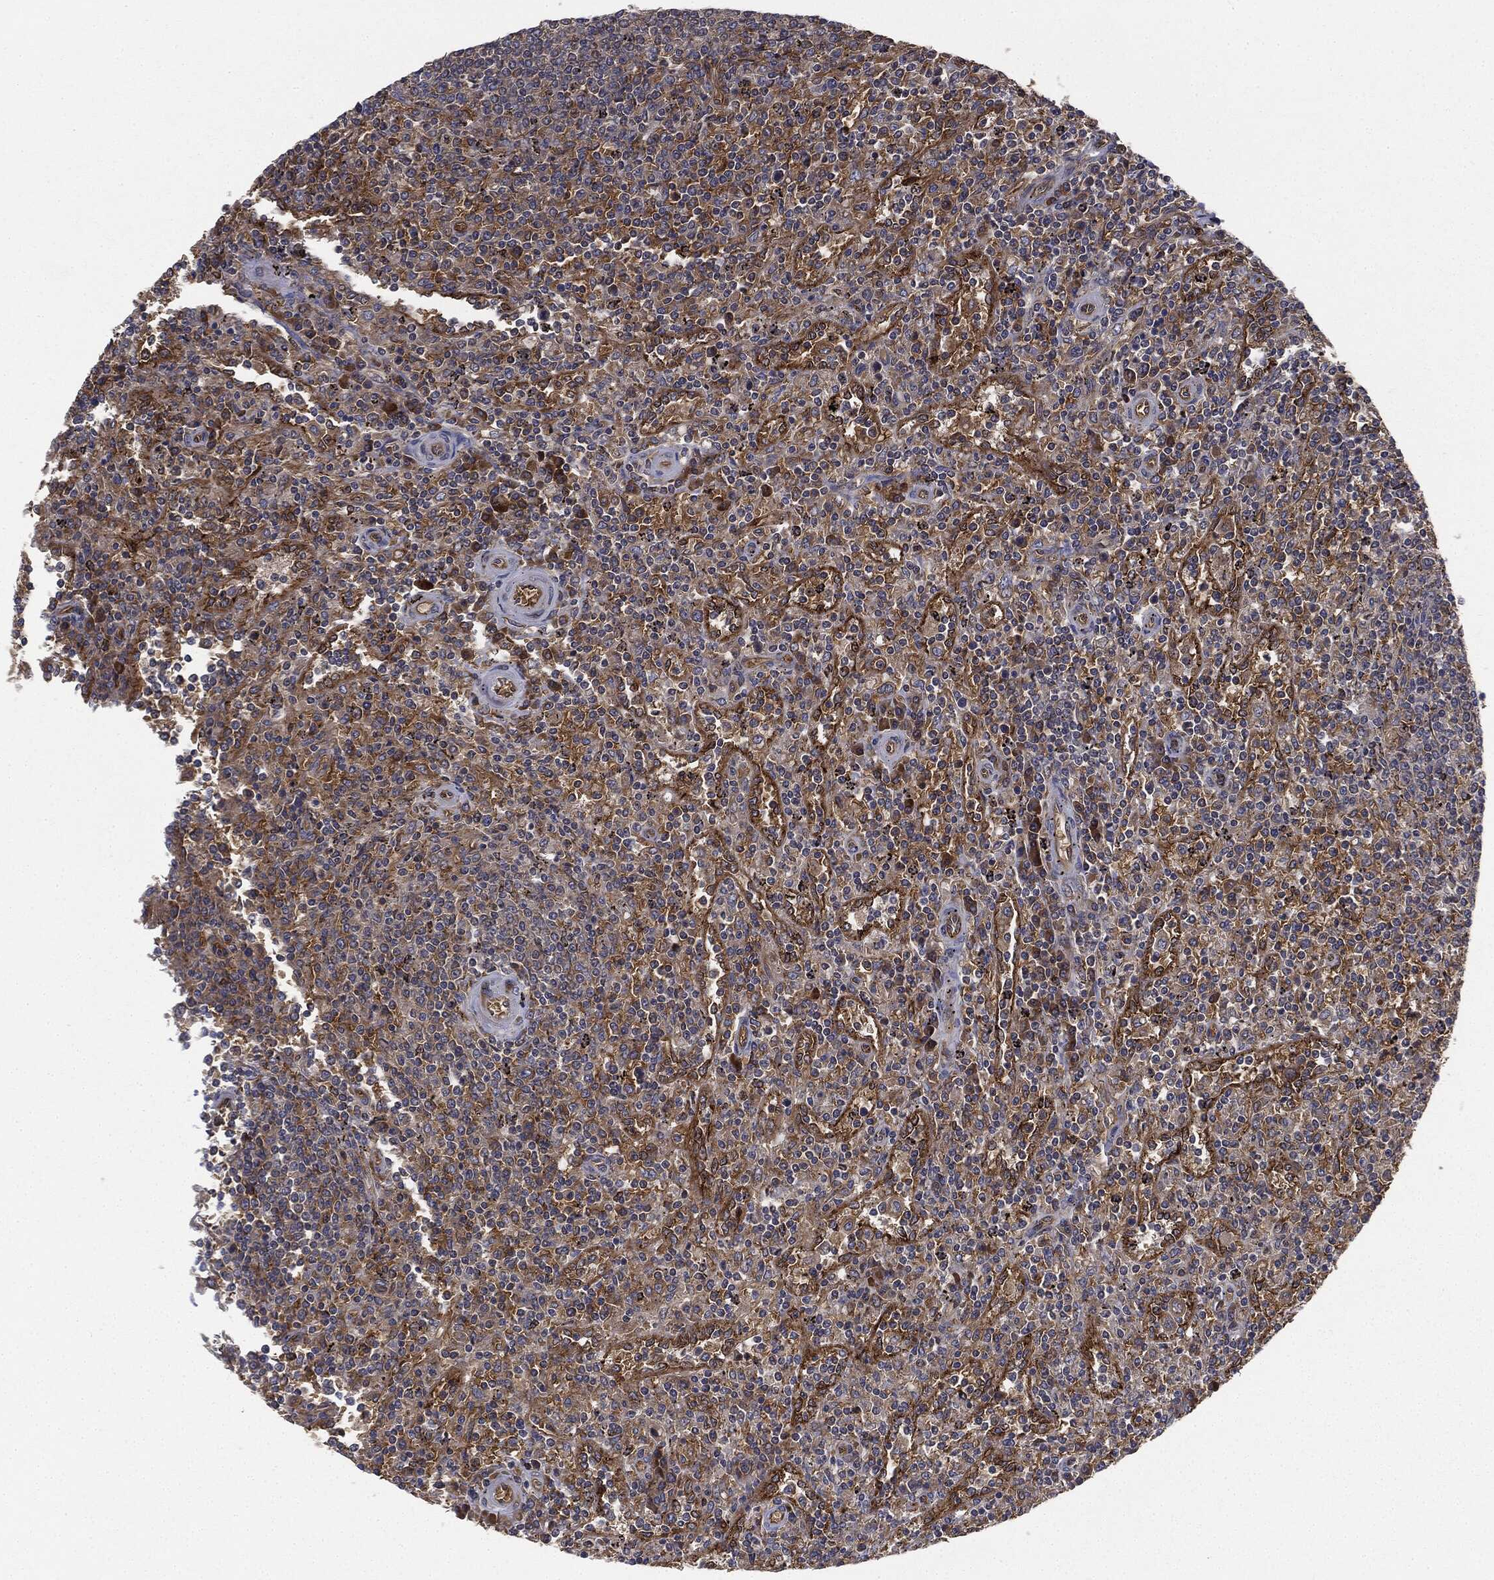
{"staining": {"intensity": "negative", "quantity": "none", "location": "none"}, "tissue": "lymphoma", "cell_type": "Tumor cells", "image_type": "cancer", "snomed": [{"axis": "morphology", "description": "Malignant lymphoma, non-Hodgkin's type, Low grade"}, {"axis": "topography", "description": "Spleen"}], "caption": "Tumor cells are negative for protein expression in human malignant lymphoma, non-Hodgkin's type (low-grade). (Brightfield microscopy of DAB immunohistochemistry (IHC) at high magnification).", "gene": "EIF2AK2", "patient": {"sex": "male", "age": 62}}